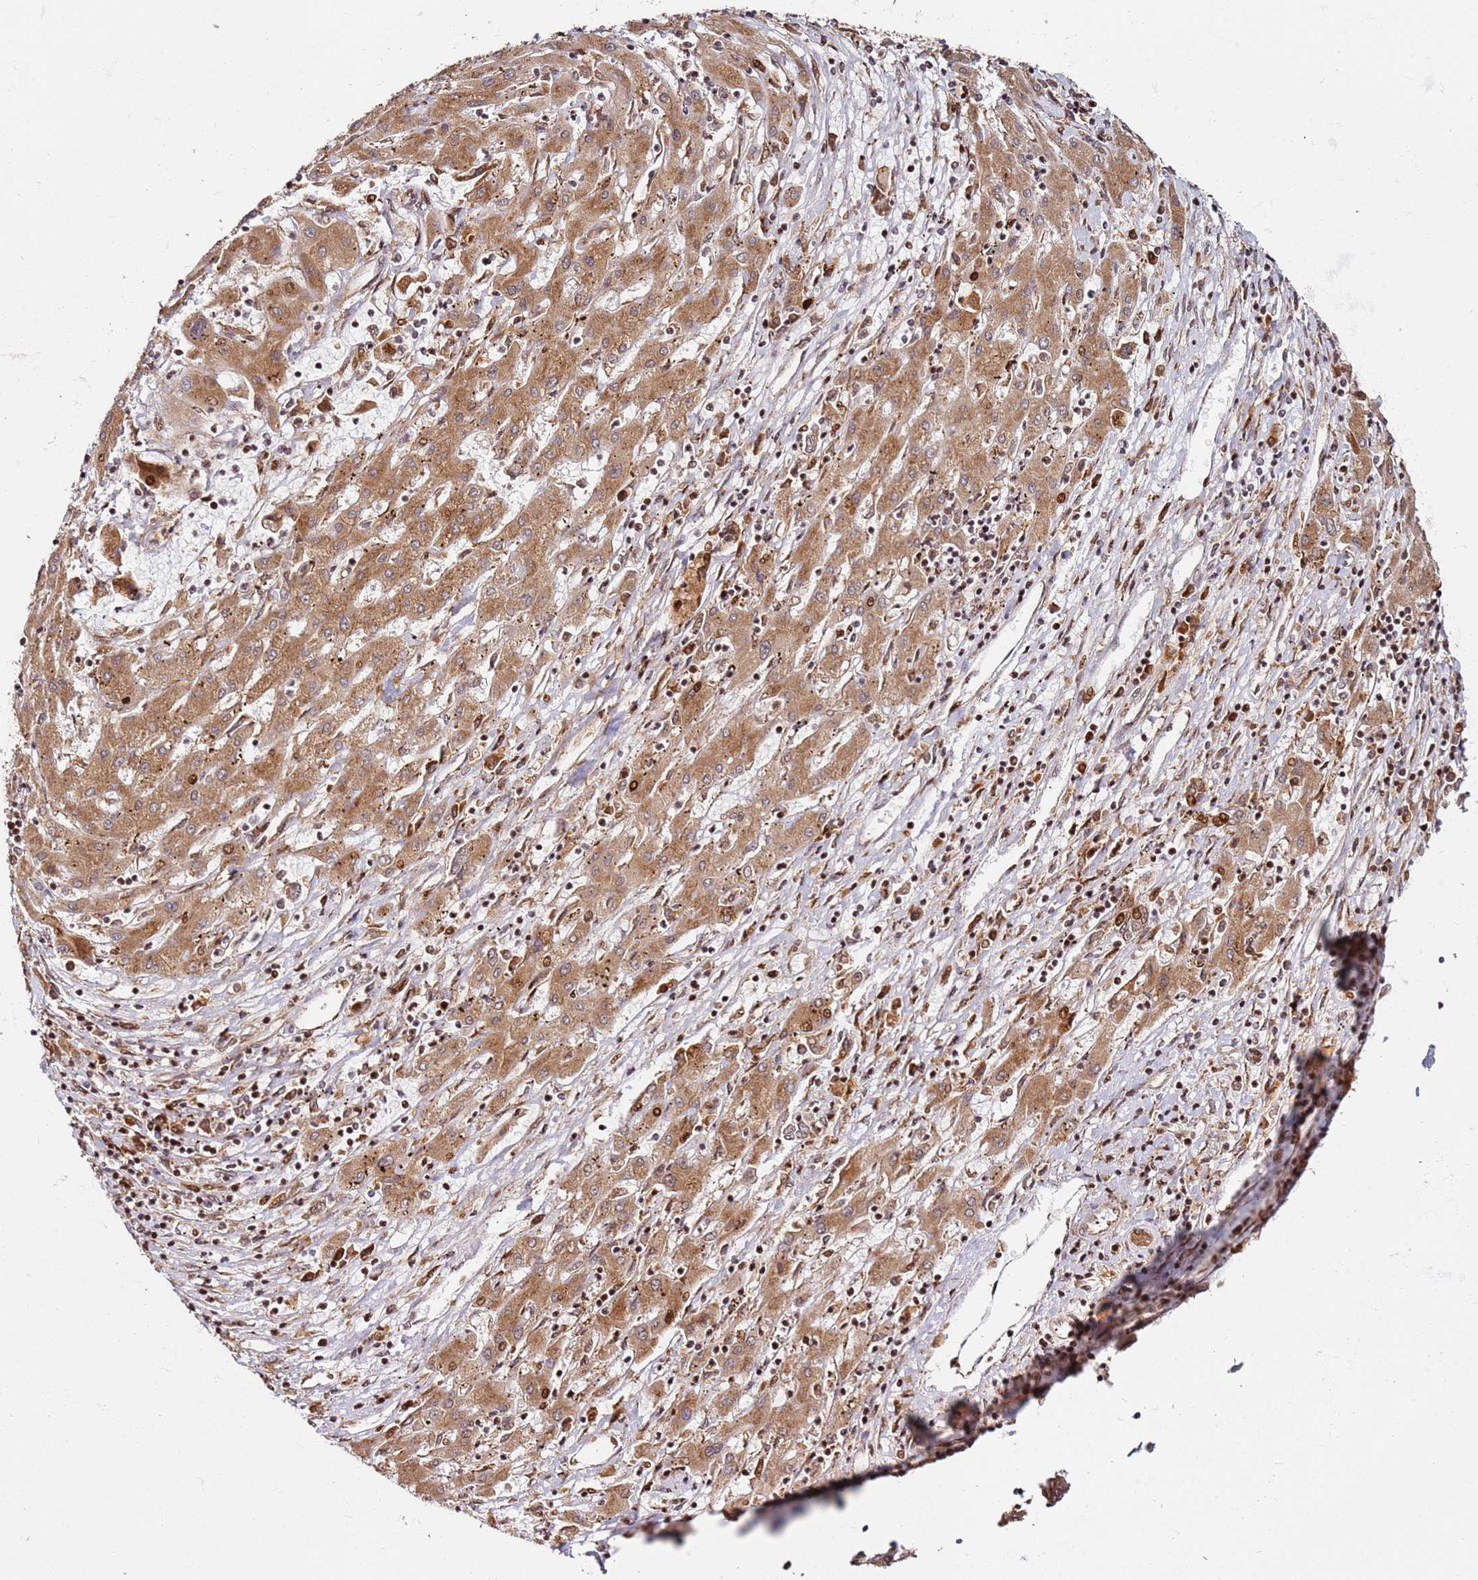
{"staining": {"intensity": "moderate", "quantity": ">75%", "location": "cytoplasmic/membranous"}, "tissue": "liver cancer", "cell_type": "Tumor cells", "image_type": "cancer", "snomed": [{"axis": "morphology", "description": "Carcinoma, Hepatocellular, NOS"}, {"axis": "topography", "description": "Liver"}], "caption": "Approximately >75% of tumor cells in human liver cancer (hepatocellular carcinoma) show moderate cytoplasmic/membranous protein staining as visualized by brown immunohistochemical staining.", "gene": "RPS3A", "patient": {"sex": "male", "age": 72}}